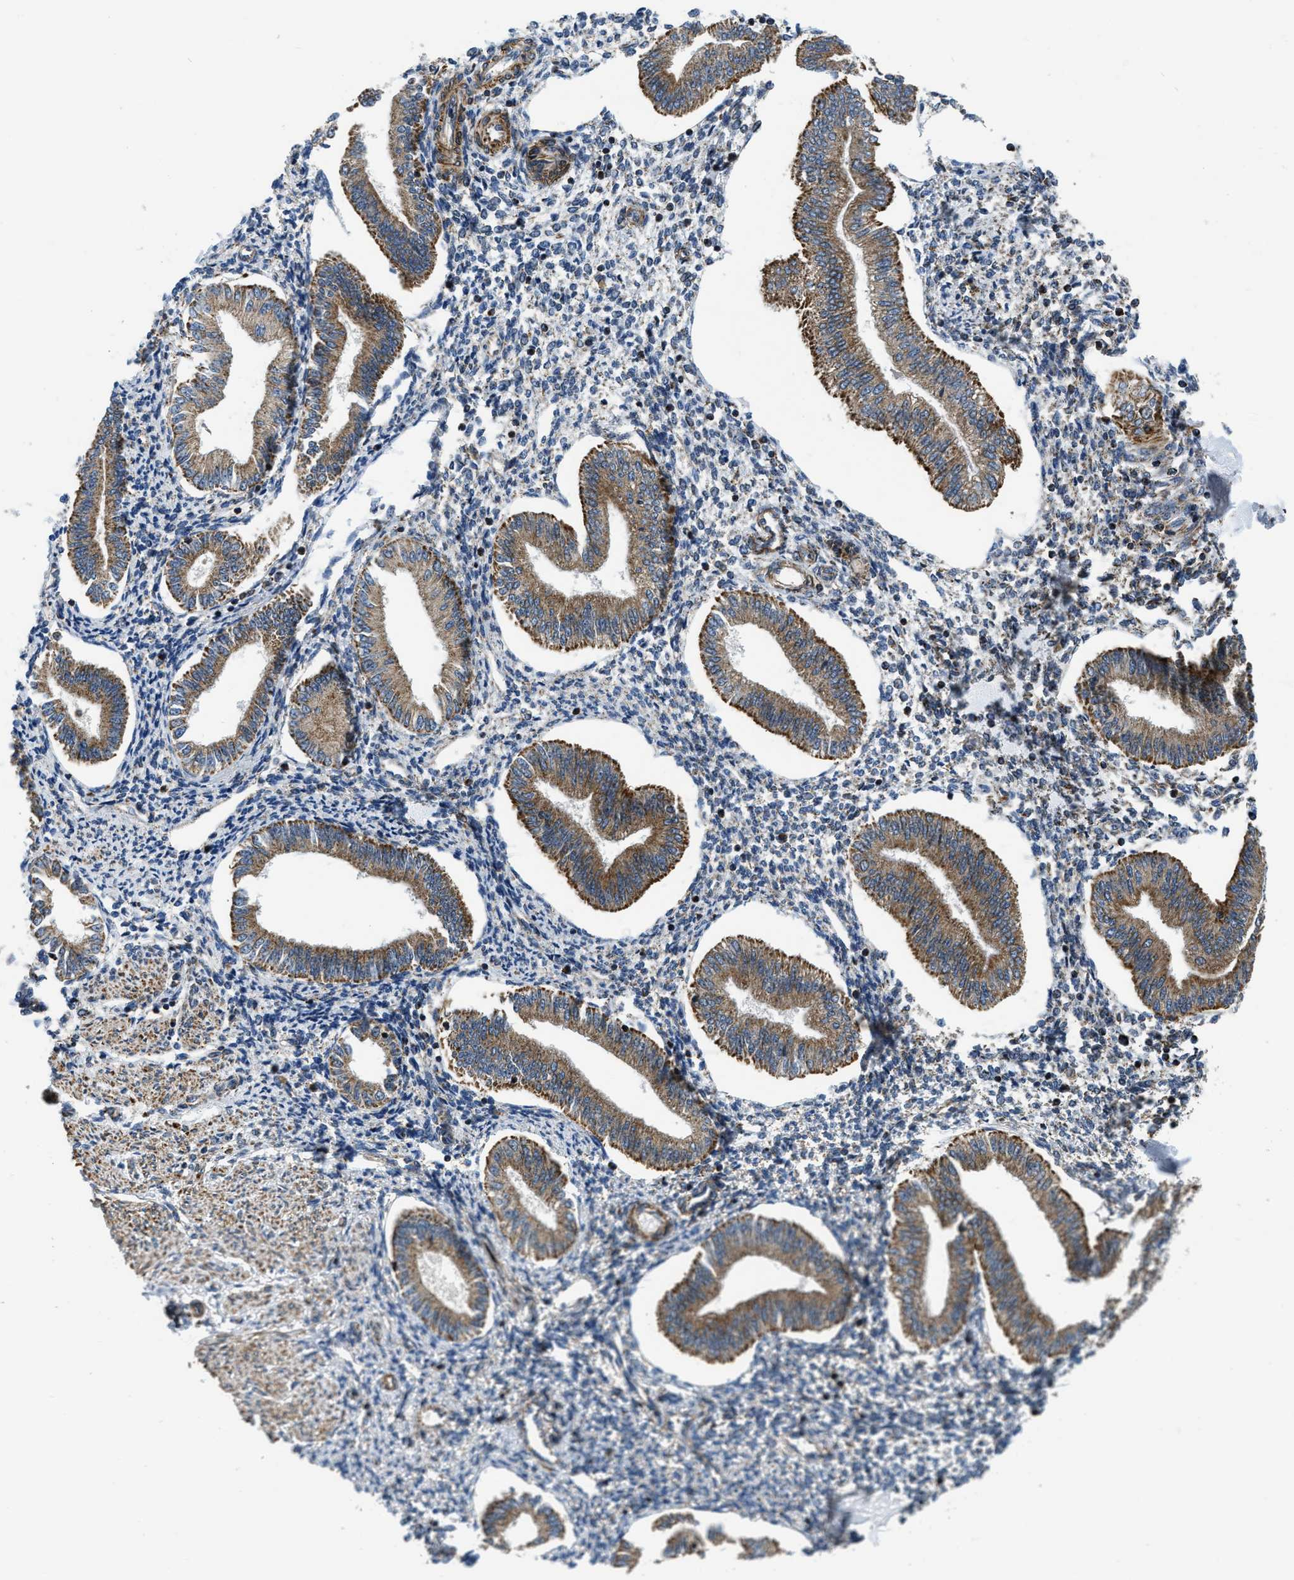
{"staining": {"intensity": "moderate", "quantity": "25%-75%", "location": "cytoplasmic/membranous"}, "tissue": "endometrium", "cell_type": "Cells in endometrial stroma", "image_type": "normal", "snomed": [{"axis": "morphology", "description": "Normal tissue, NOS"}, {"axis": "topography", "description": "Endometrium"}], "caption": "A histopathology image showing moderate cytoplasmic/membranous staining in approximately 25%-75% of cells in endometrial stroma in normal endometrium, as visualized by brown immunohistochemical staining.", "gene": "GSDME", "patient": {"sex": "female", "age": 50}}